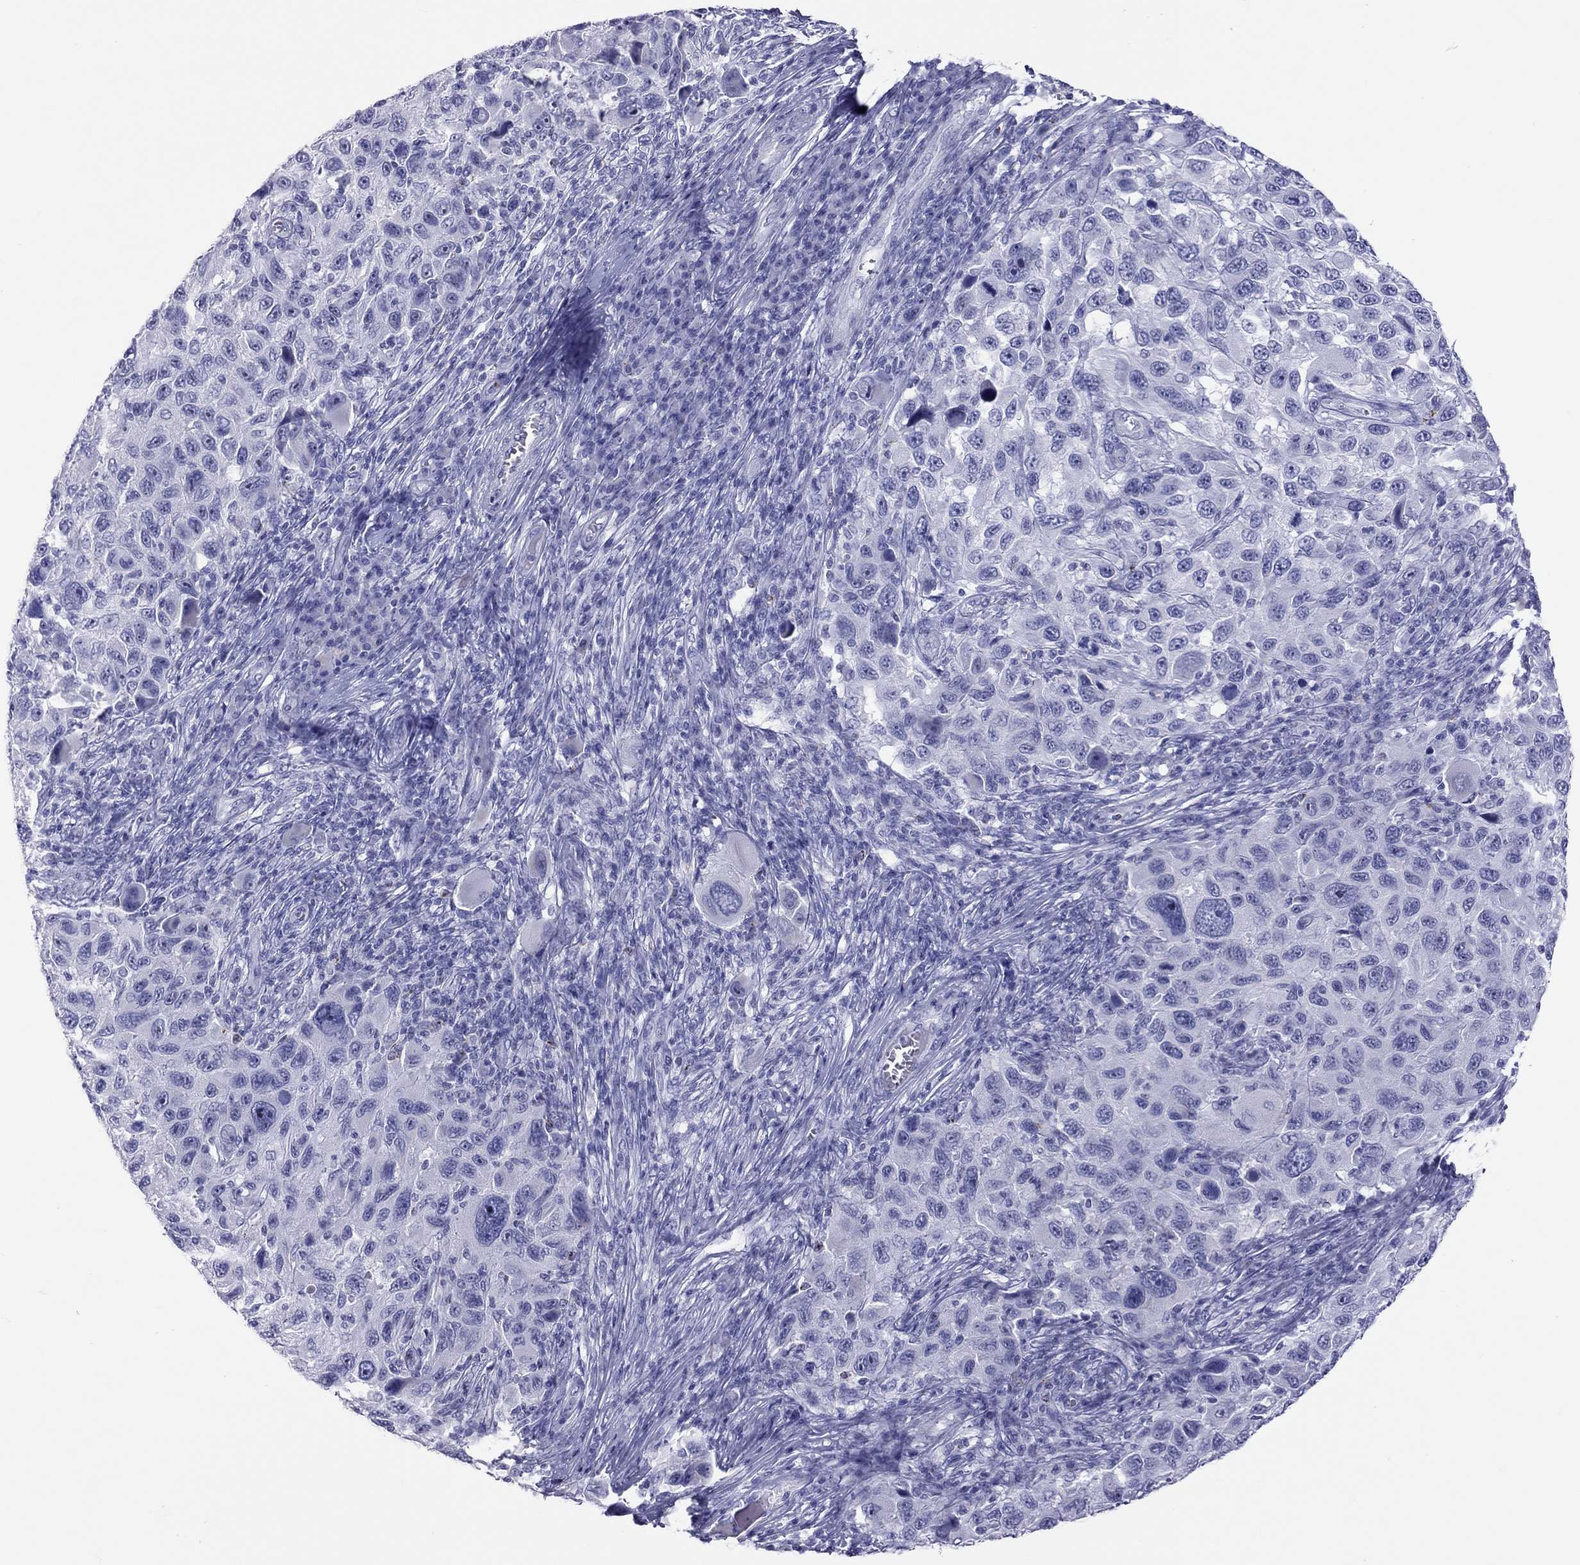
{"staining": {"intensity": "negative", "quantity": "none", "location": "none"}, "tissue": "melanoma", "cell_type": "Tumor cells", "image_type": "cancer", "snomed": [{"axis": "morphology", "description": "Malignant melanoma, NOS"}, {"axis": "topography", "description": "Skin"}], "caption": "The histopathology image demonstrates no staining of tumor cells in malignant melanoma. (Immunohistochemistry (ihc), brightfield microscopy, high magnification).", "gene": "STAG3", "patient": {"sex": "male", "age": 53}}